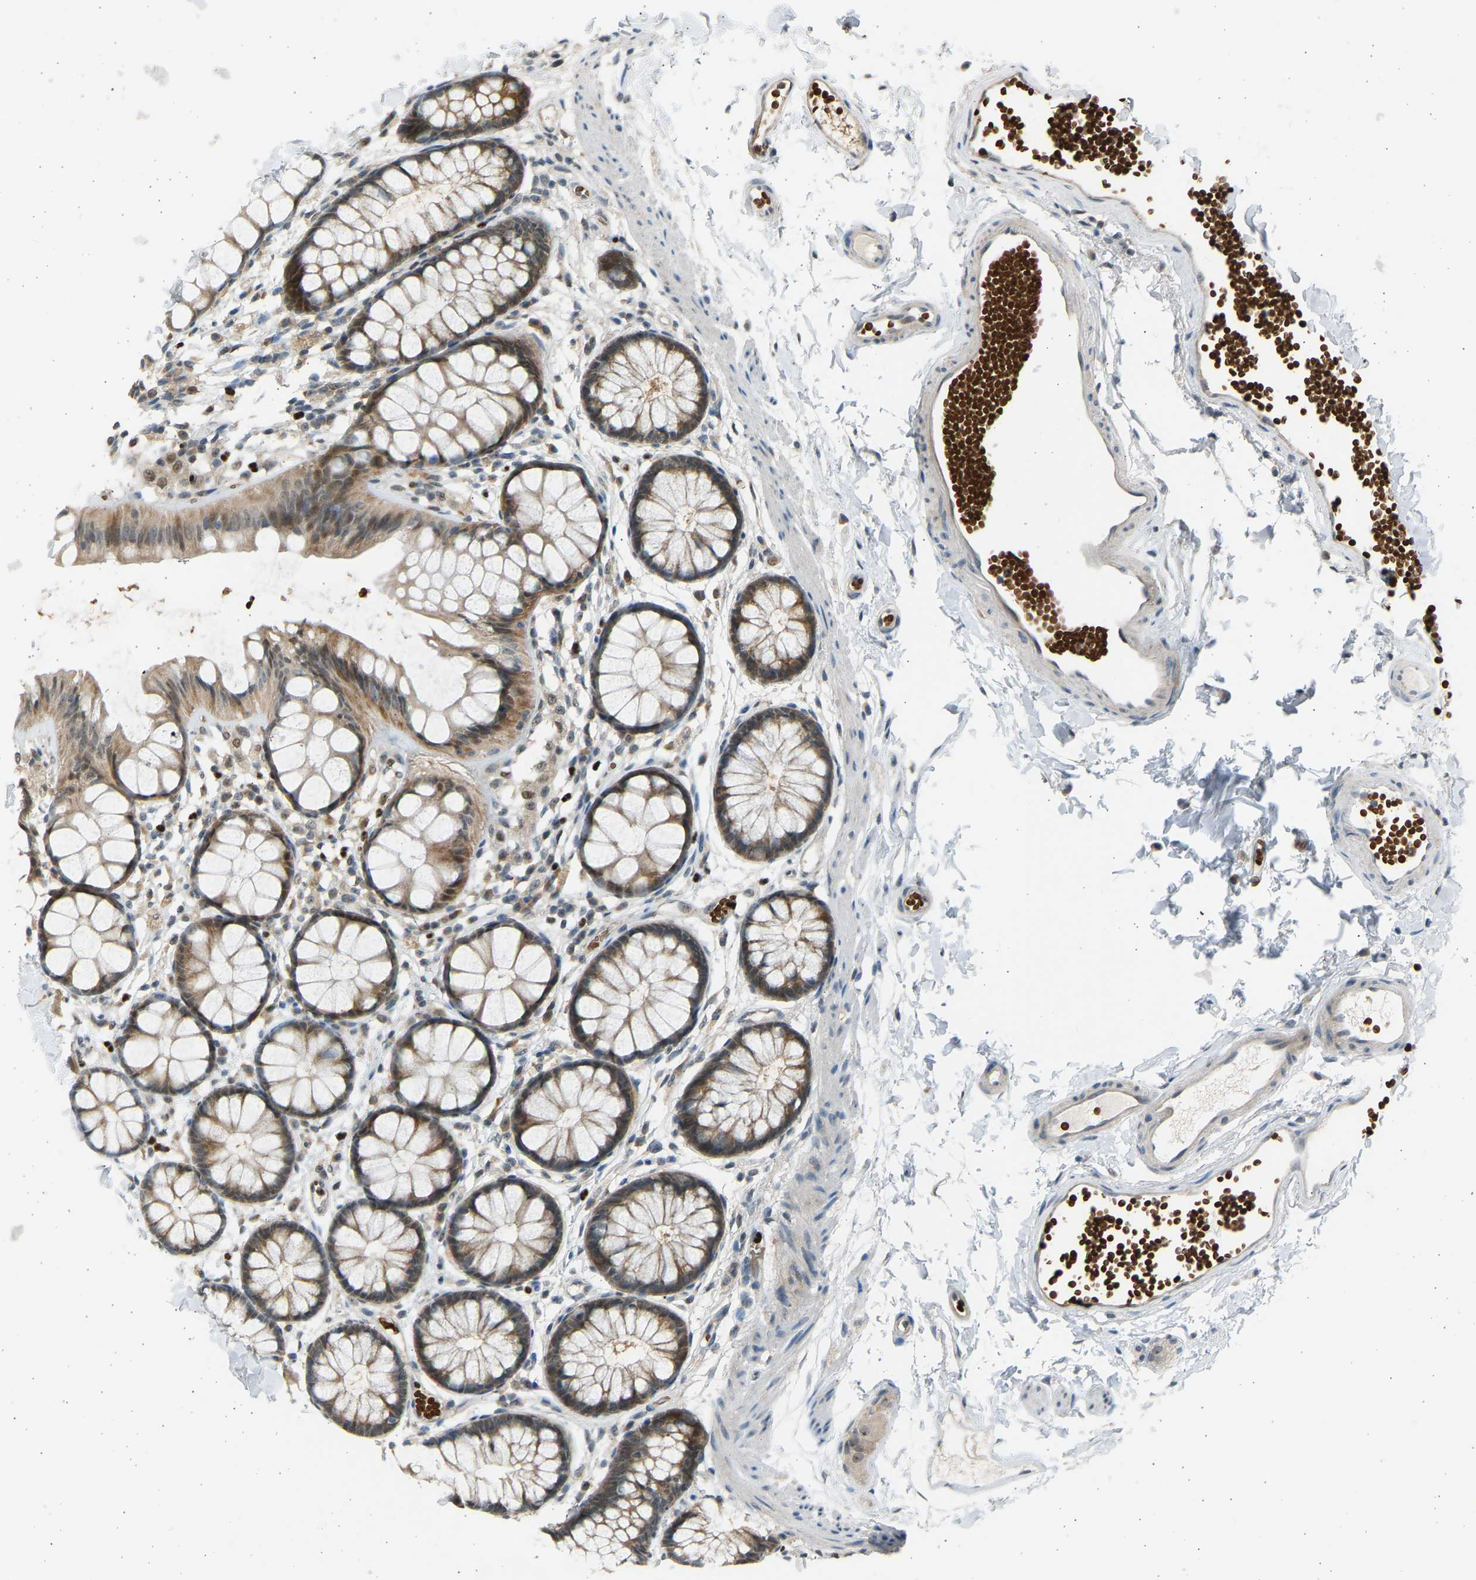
{"staining": {"intensity": "weak", "quantity": ">75%", "location": "cytoplasmic/membranous,nuclear"}, "tissue": "rectum", "cell_type": "Glandular cells", "image_type": "normal", "snomed": [{"axis": "morphology", "description": "Normal tissue, NOS"}, {"axis": "topography", "description": "Rectum"}], "caption": "Brown immunohistochemical staining in benign rectum shows weak cytoplasmic/membranous,nuclear positivity in about >75% of glandular cells. The protein of interest is stained brown, and the nuclei are stained in blue (DAB (3,3'-diaminobenzidine) IHC with brightfield microscopy, high magnification).", "gene": "BIRC2", "patient": {"sex": "female", "age": 66}}